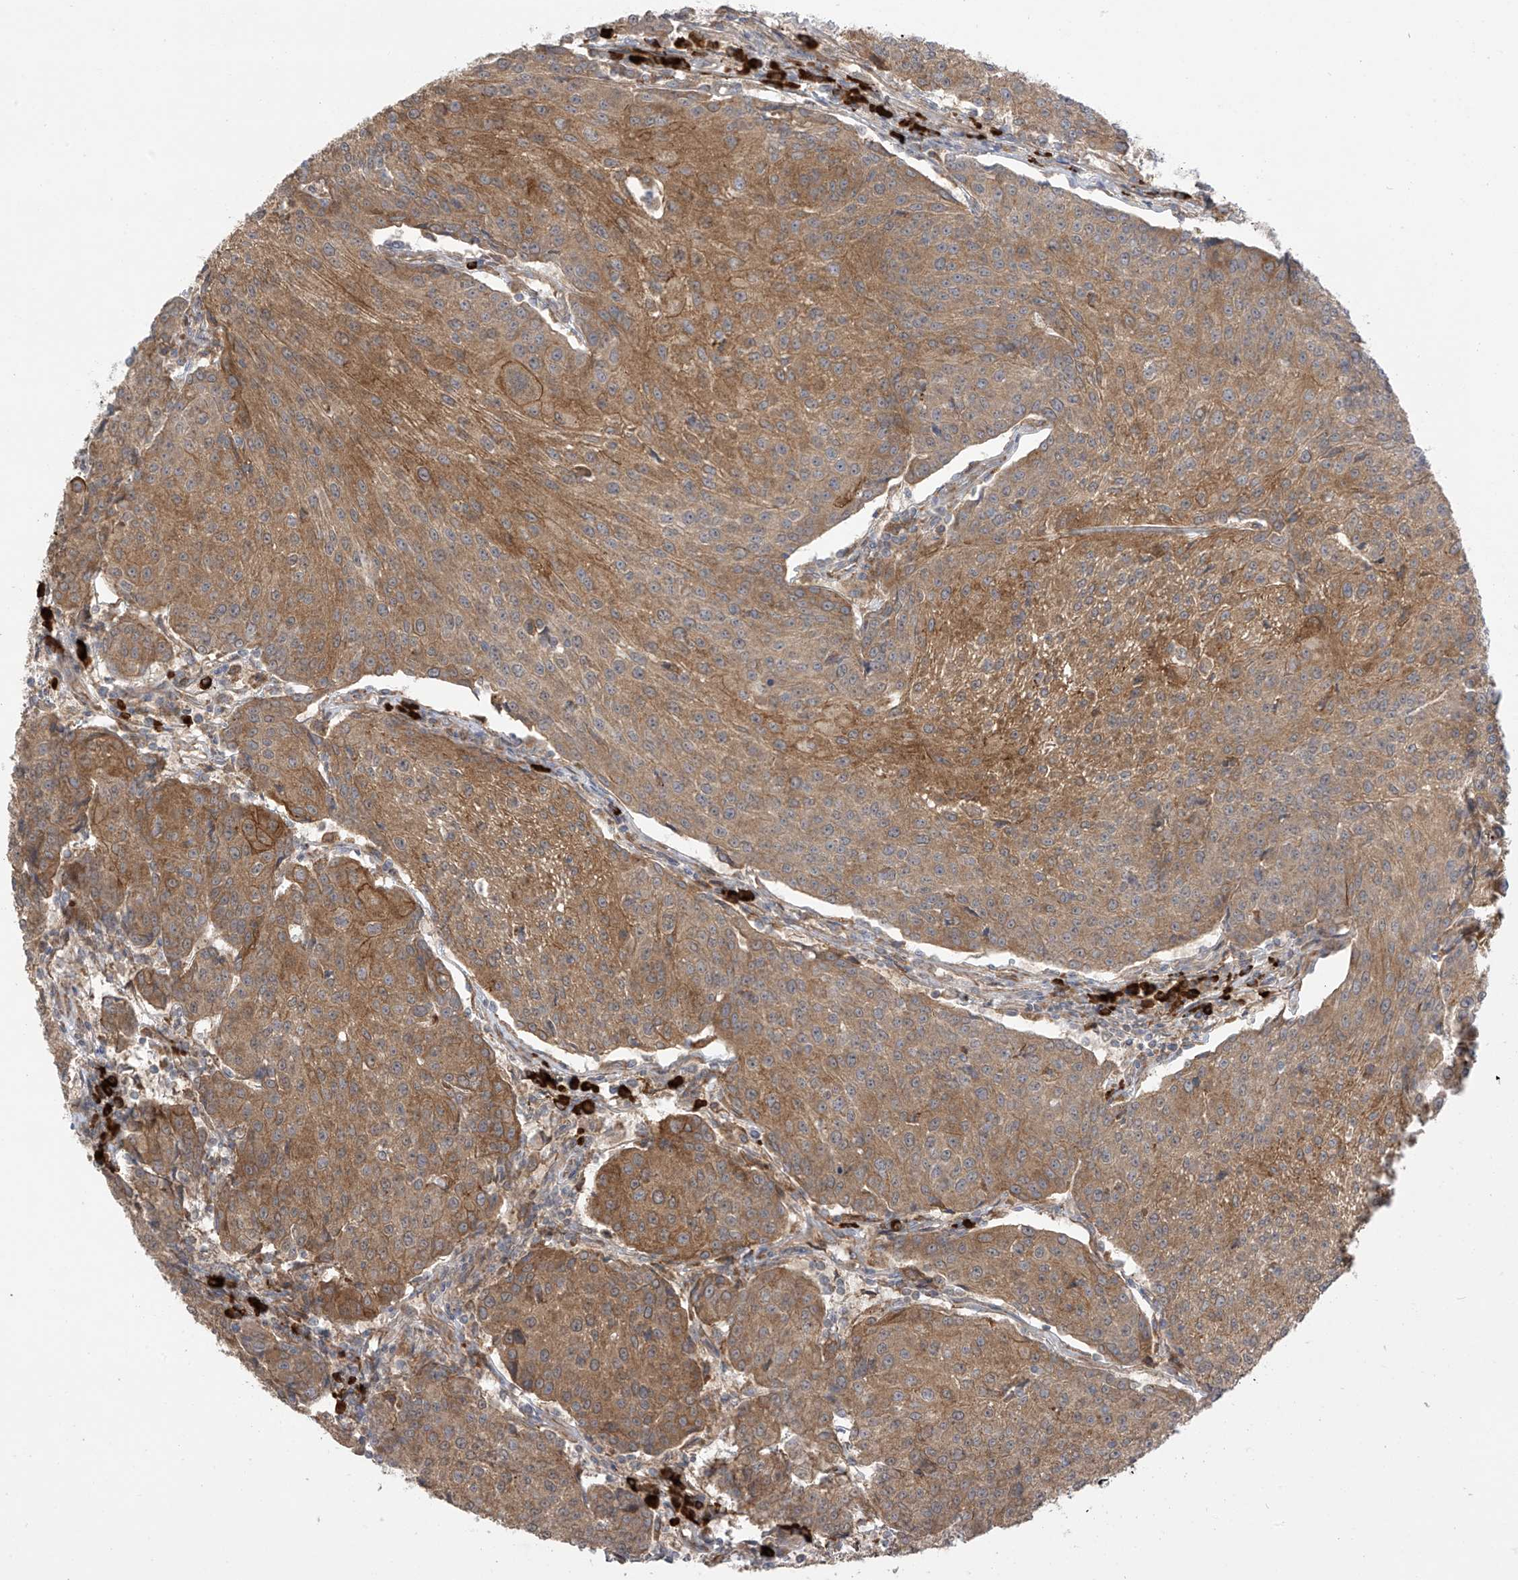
{"staining": {"intensity": "moderate", "quantity": ">75%", "location": "cytoplasmic/membranous"}, "tissue": "urothelial cancer", "cell_type": "Tumor cells", "image_type": "cancer", "snomed": [{"axis": "morphology", "description": "Urothelial carcinoma, High grade"}, {"axis": "topography", "description": "Urinary bladder"}], "caption": "High-magnification brightfield microscopy of high-grade urothelial carcinoma stained with DAB (brown) and counterstained with hematoxylin (blue). tumor cells exhibit moderate cytoplasmic/membranous staining is identified in approximately>75% of cells.", "gene": "KIAA1522", "patient": {"sex": "female", "age": 85}}